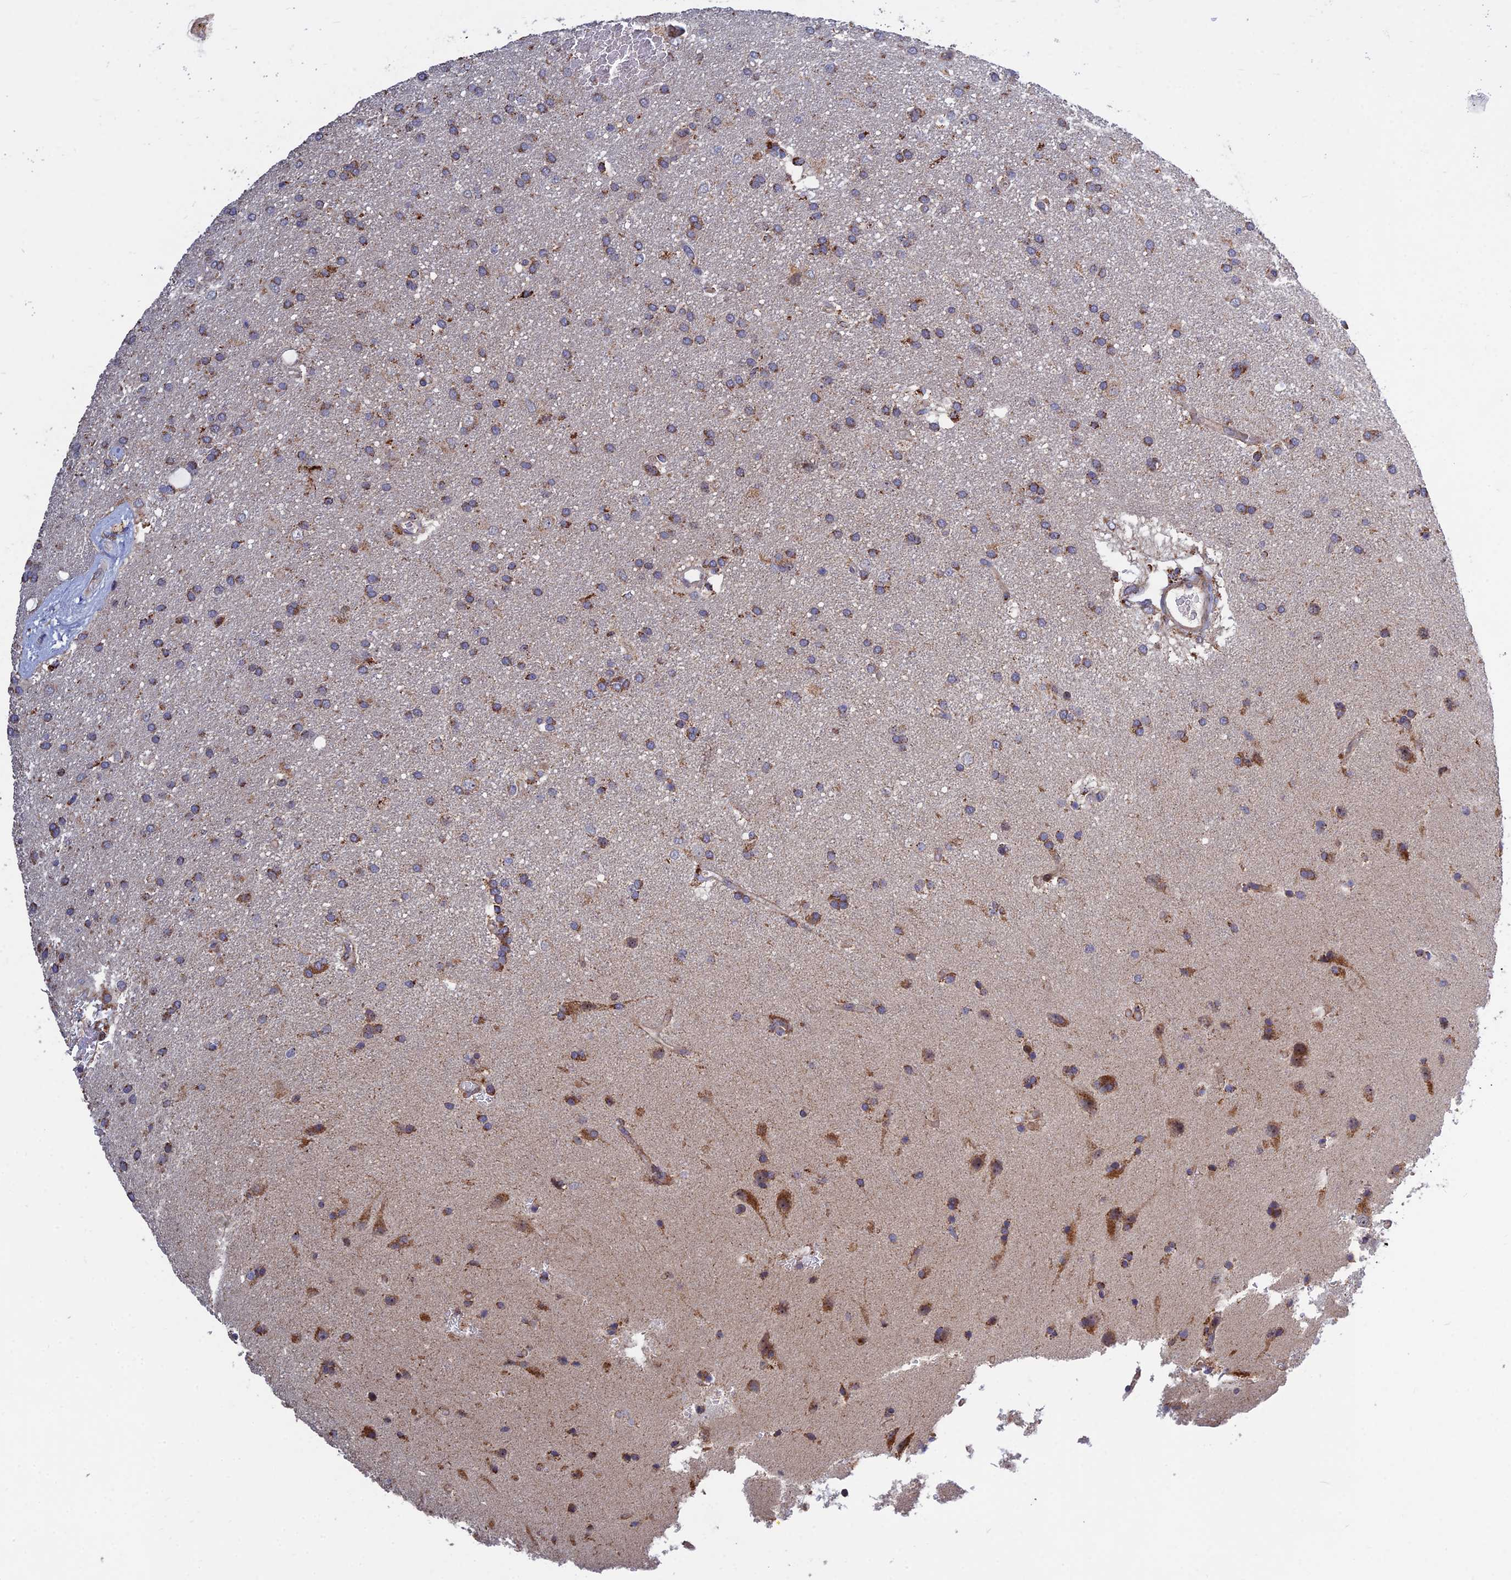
{"staining": {"intensity": "moderate", "quantity": ">75%", "location": "cytoplasmic/membranous"}, "tissue": "glioma", "cell_type": "Tumor cells", "image_type": "cancer", "snomed": [{"axis": "morphology", "description": "Glioma, malignant, Low grade"}, {"axis": "topography", "description": "Brain"}], "caption": "Brown immunohistochemical staining in glioma exhibits moderate cytoplasmic/membranous positivity in about >75% of tumor cells. Using DAB (3,3'-diaminobenzidine) (brown) and hematoxylin (blue) stains, captured at high magnification using brightfield microscopy.", "gene": "RIC8B", "patient": {"sex": "male", "age": 66}}